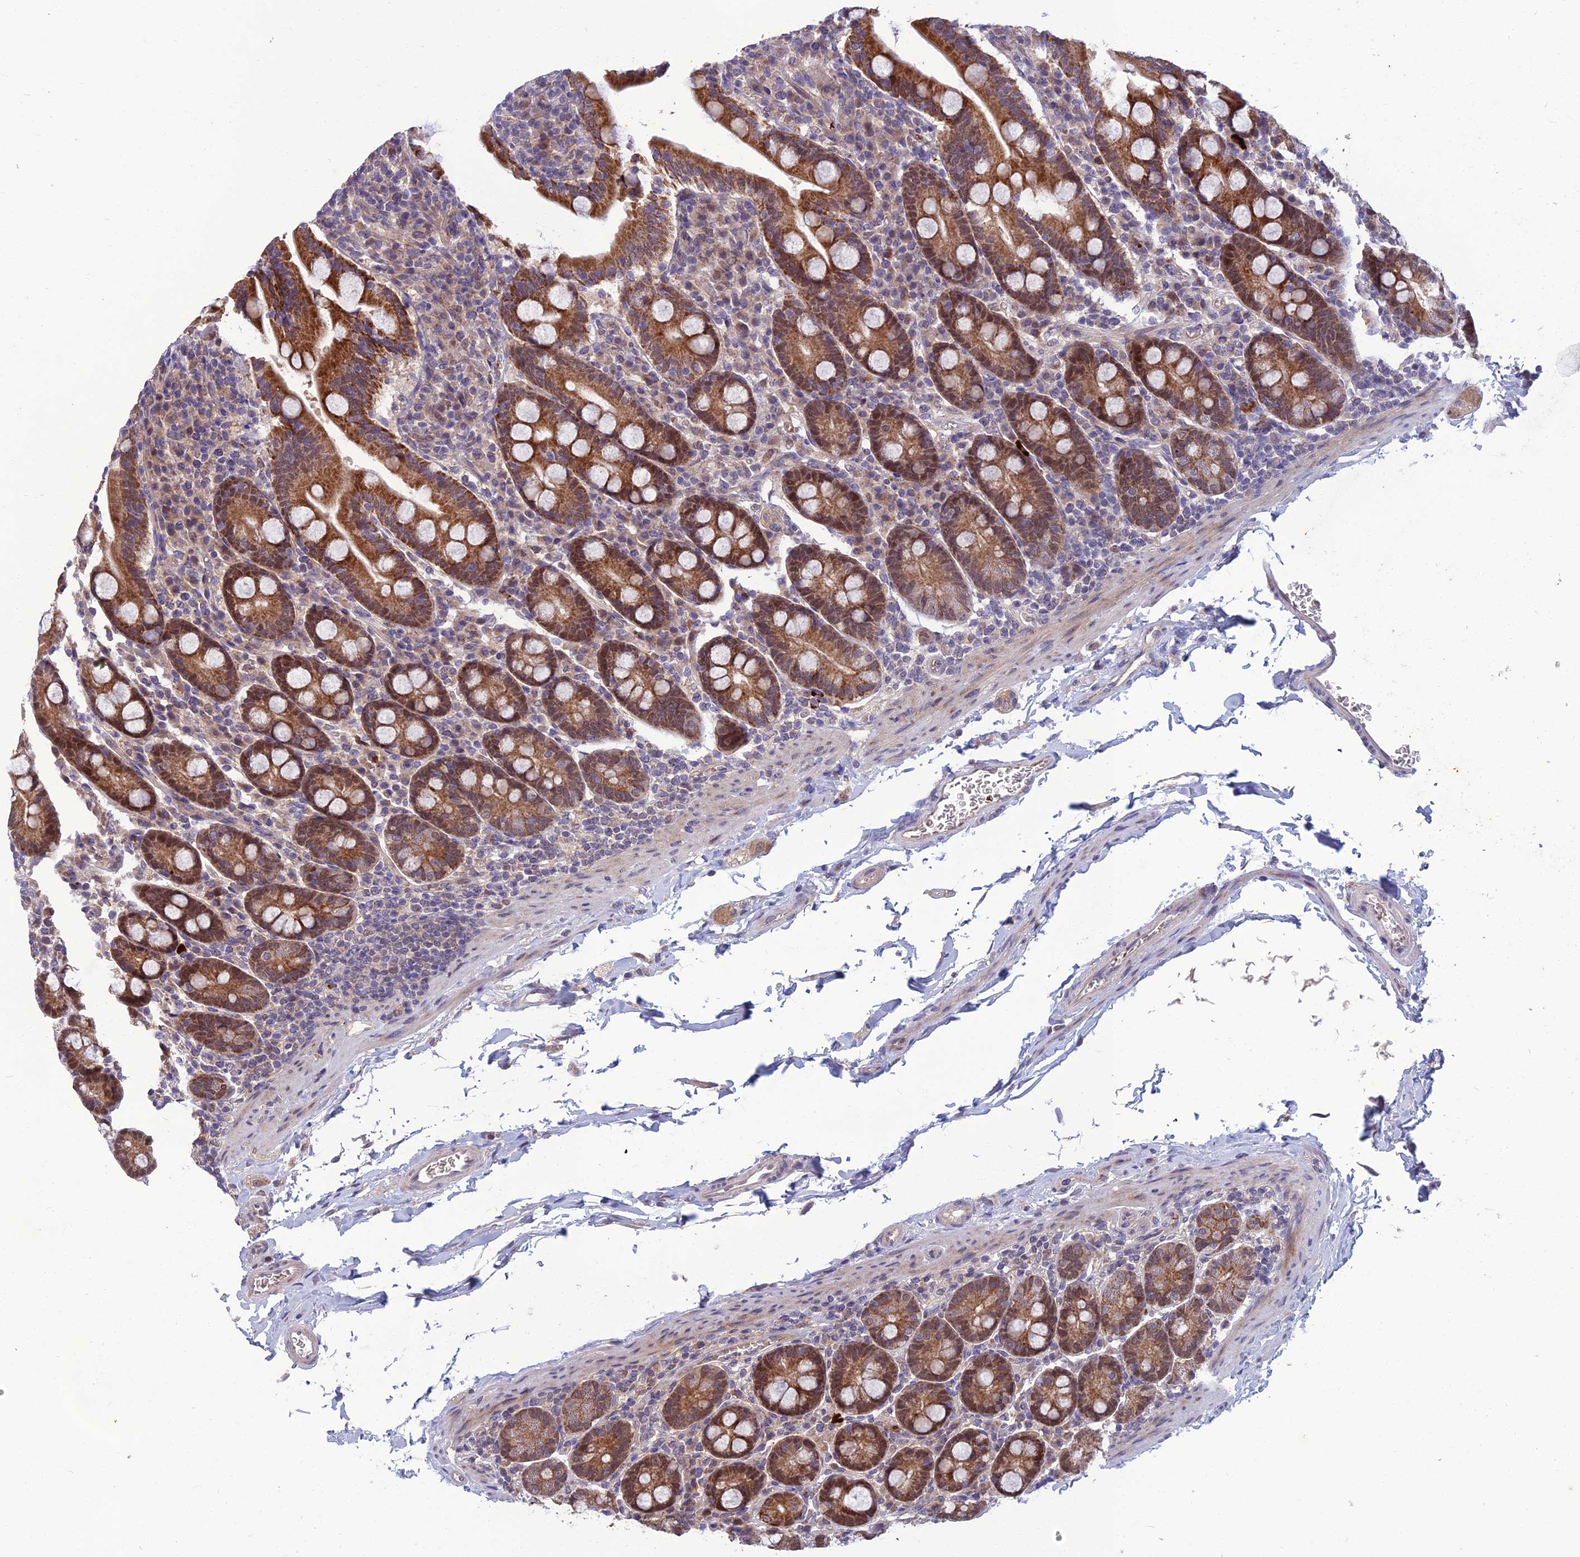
{"staining": {"intensity": "strong", "quantity": "25%-75%", "location": "cytoplasmic/membranous,nuclear"}, "tissue": "duodenum", "cell_type": "Glandular cells", "image_type": "normal", "snomed": [{"axis": "morphology", "description": "Normal tissue, NOS"}, {"axis": "topography", "description": "Duodenum"}], "caption": "Normal duodenum displays strong cytoplasmic/membranous,nuclear positivity in approximately 25%-75% of glandular cells (Brightfield microscopy of DAB IHC at high magnification)..", "gene": "GIPC1", "patient": {"sex": "male", "age": 35}}